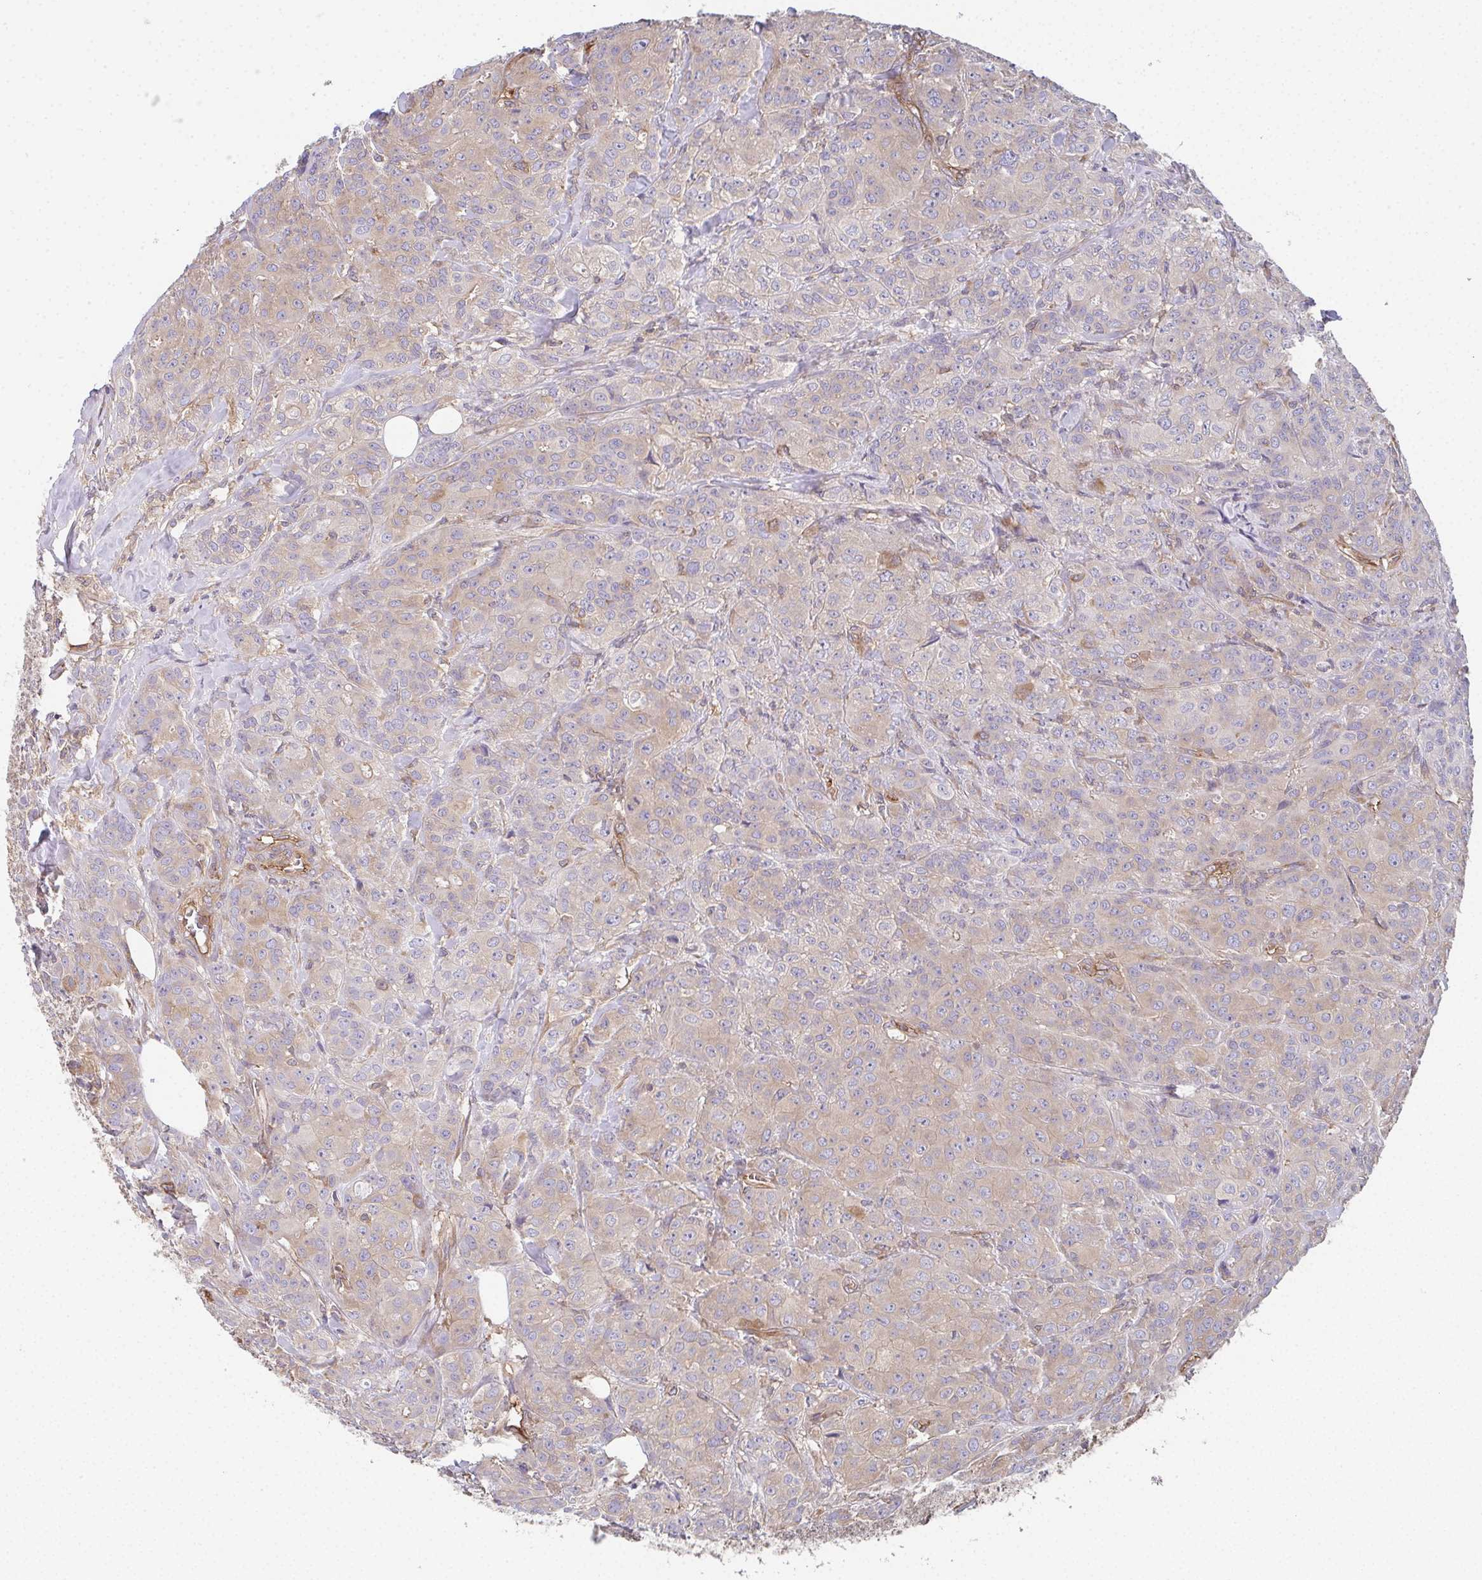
{"staining": {"intensity": "weak", "quantity": ">75%", "location": "cytoplasmic/membranous"}, "tissue": "breast cancer", "cell_type": "Tumor cells", "image_type": "cancer", "snomed": [{"axis": "morphology", "description": "Normal tissue, NOS"}, {"axis": "morphology", "description": "Duct carcinoma"}, {"axis": "topography", "description": "Breast"}], "caption": "Weak cytoplasmic/membranous positivity for a protein is identified in approximately >75% of tumor cells of breast invasive ductal carcinoma using immunohistochemistry (IHC).", "gene": "TMEM229A", "patient": {"sex": "female", "age": 43}}